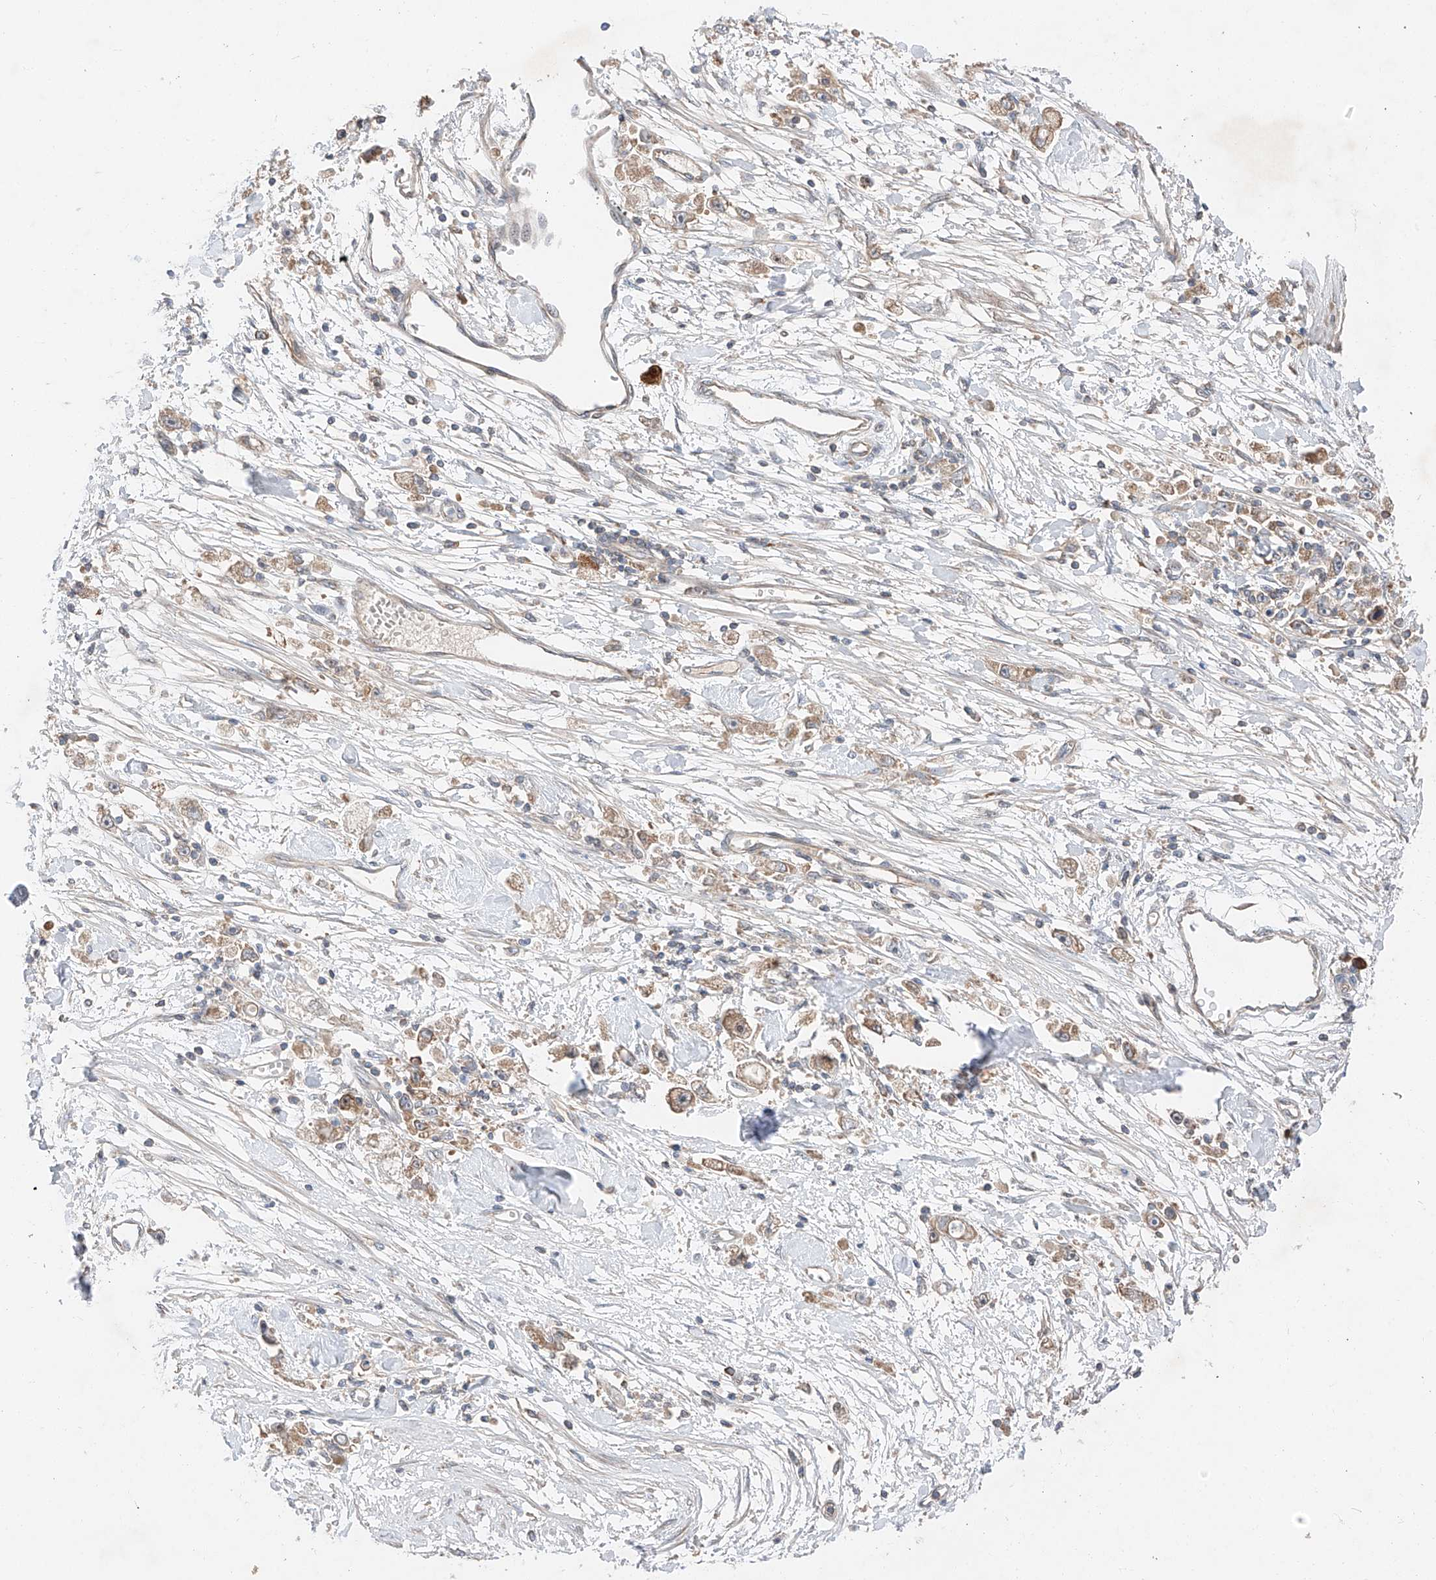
{"staining": {"intensity": "weak", "quantity": "25%-75%", "location": "cytoplasmic/membranous"}, "tissue": "stomach cancer", "cell_type": "Tumor cells", "image_type": "cancer", "snomed": [{"axis": "morphology", "description": "Adenocarcinoma, NOS"}, {"axis": "topography", "description": "Stomach"}], "caption": "This photomicrograph displays immunohistochemistry (IHC) staining of human stomach adenocarcinoma, with low weak cytoplasmic/membranous staining in about 25%-75% of tumor cells.", "gene": "RUSC1", "patient": {"sex": "female", "age": 59}}